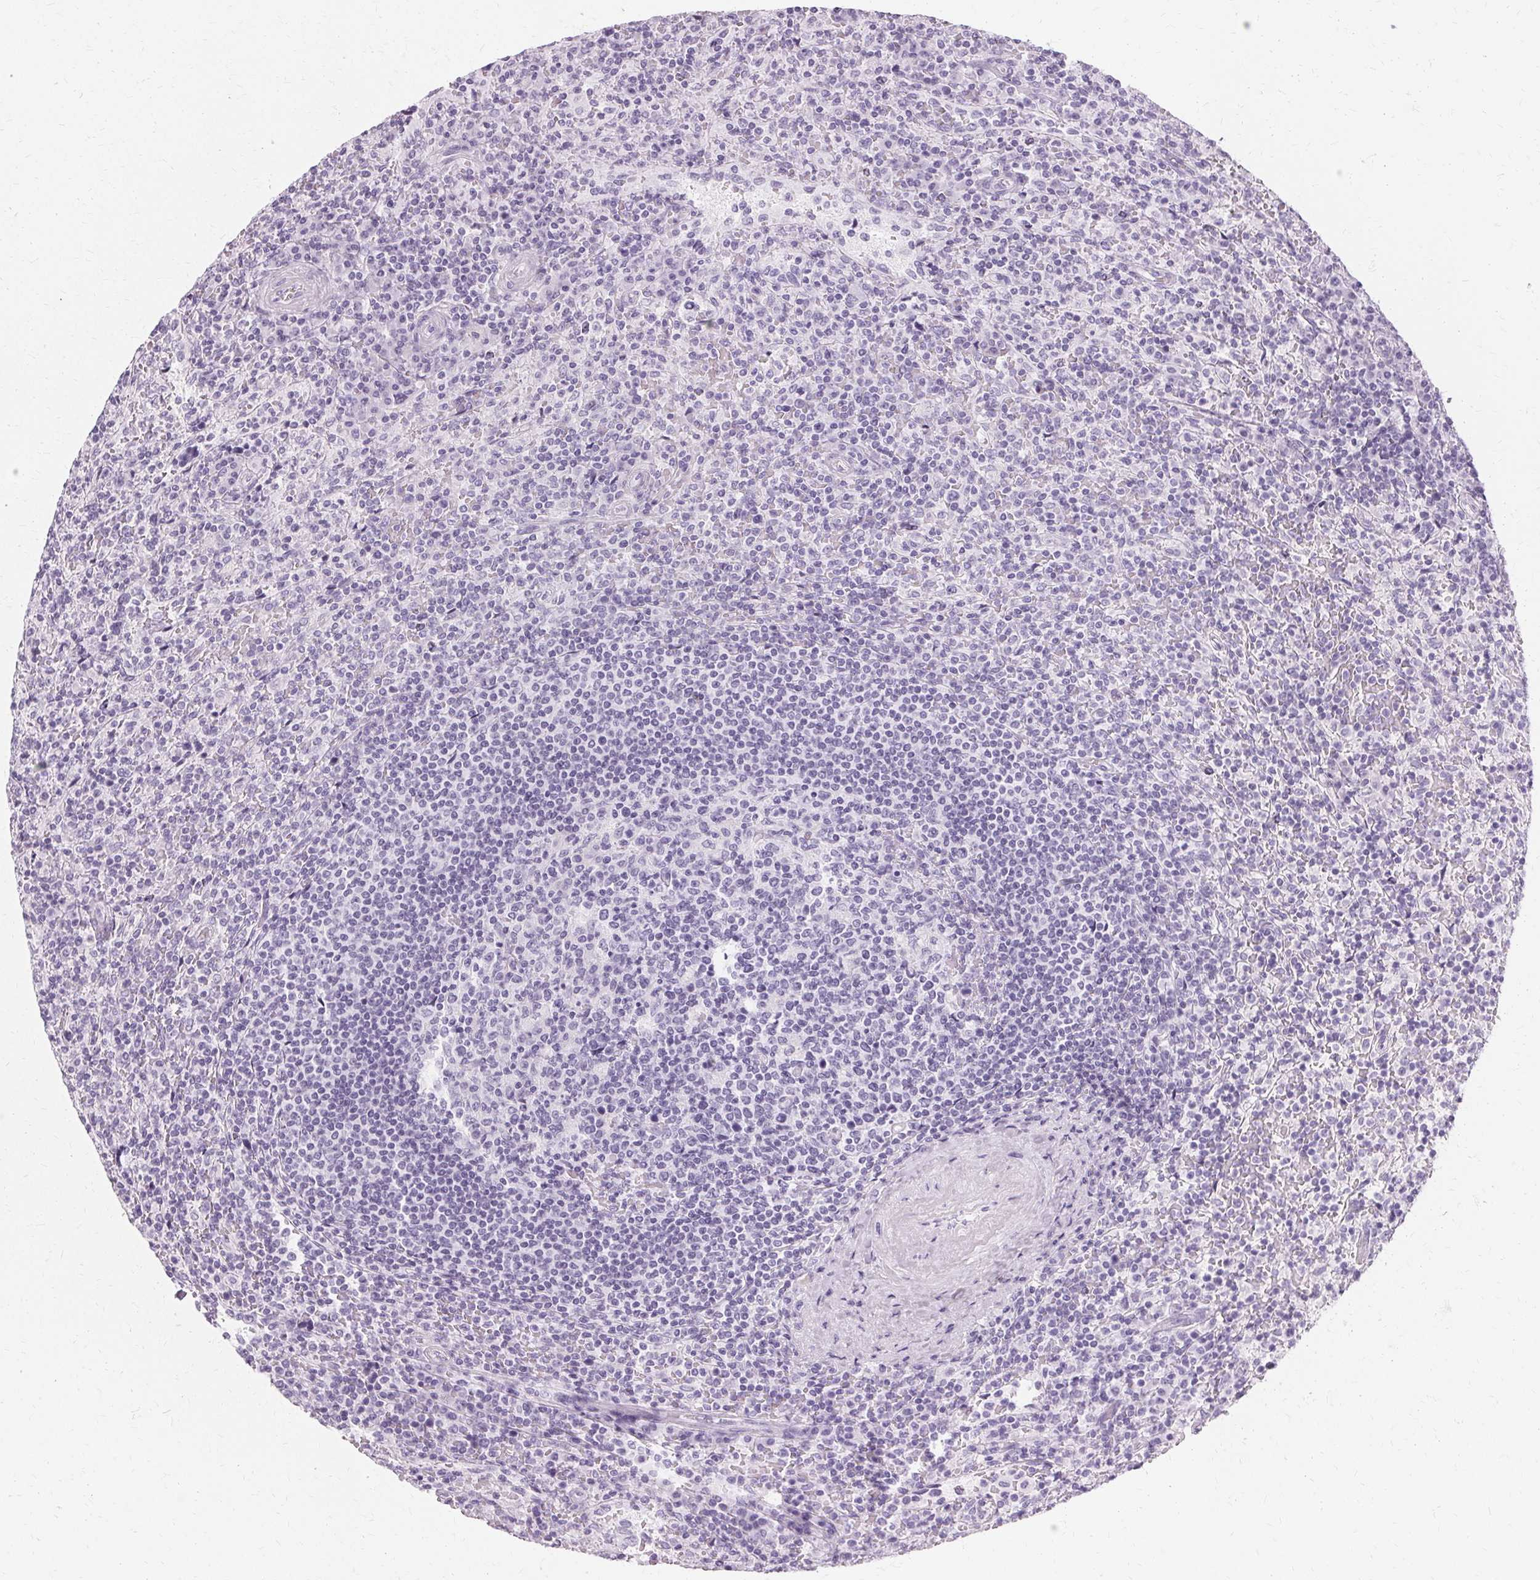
{"staining": {"intensity": "negative", "quantity": "none", "location": "none"}, "tissue": "lymphoma", "cell_type": "Tumor cells", "image_type": "cancer", "snomed": [{"axis": "morphology", "description": "Malignant lymphoma, non-Hodgkin's type, Low grade"}, {"axis": "topography", "description": "Spleen"}], "caption": "Immunohistochemical staining of human malignant lymphoma, non-Hodgkin's type (low-grade) demonstrates no significant staining in tumor cells. (Stains: DAB IHC with hematoxylin counter stain, Microscopy: brightfield microscopy at high magnification).", "gene": "KRT6C", "patient": {"sex": "male", "age": 62}}